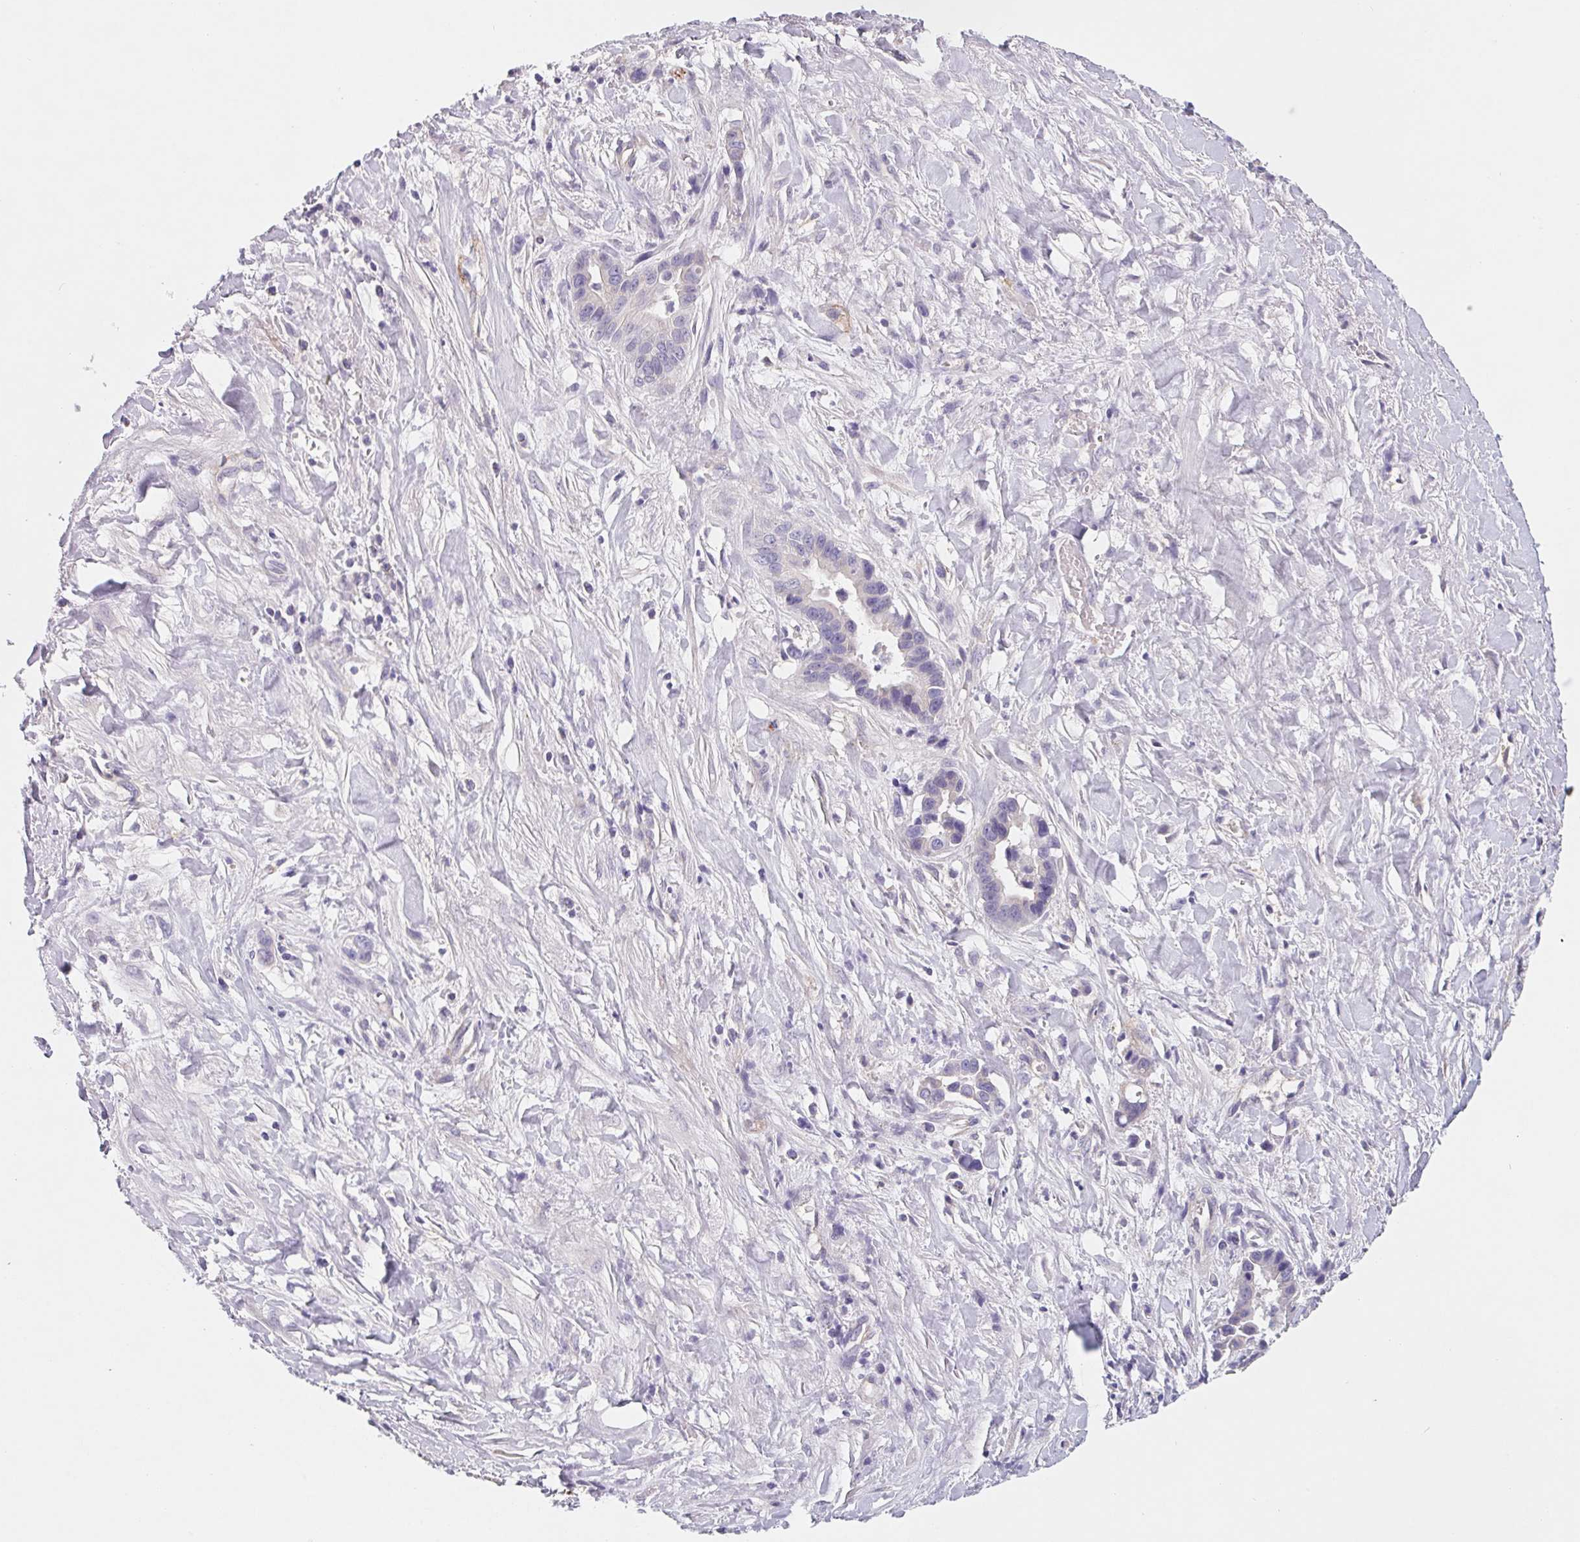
{"staining": {"intensity": "negative", "quantity": "none", "location": "none"}, "tissue": "liver cancer", "cell_type": "Tumor cells", "image_type": "cancer", "snomed": [{"axis": "morphology", "description": "Cholangiocarcinoma"}, {"axis": "topography", "description": "Liver"}], "caption": "Immunohistochemistry of human liver cancer displays no positivity in tumor cells.", "gene": "LPA", "patient": {"sex": "female", "age": 79}}